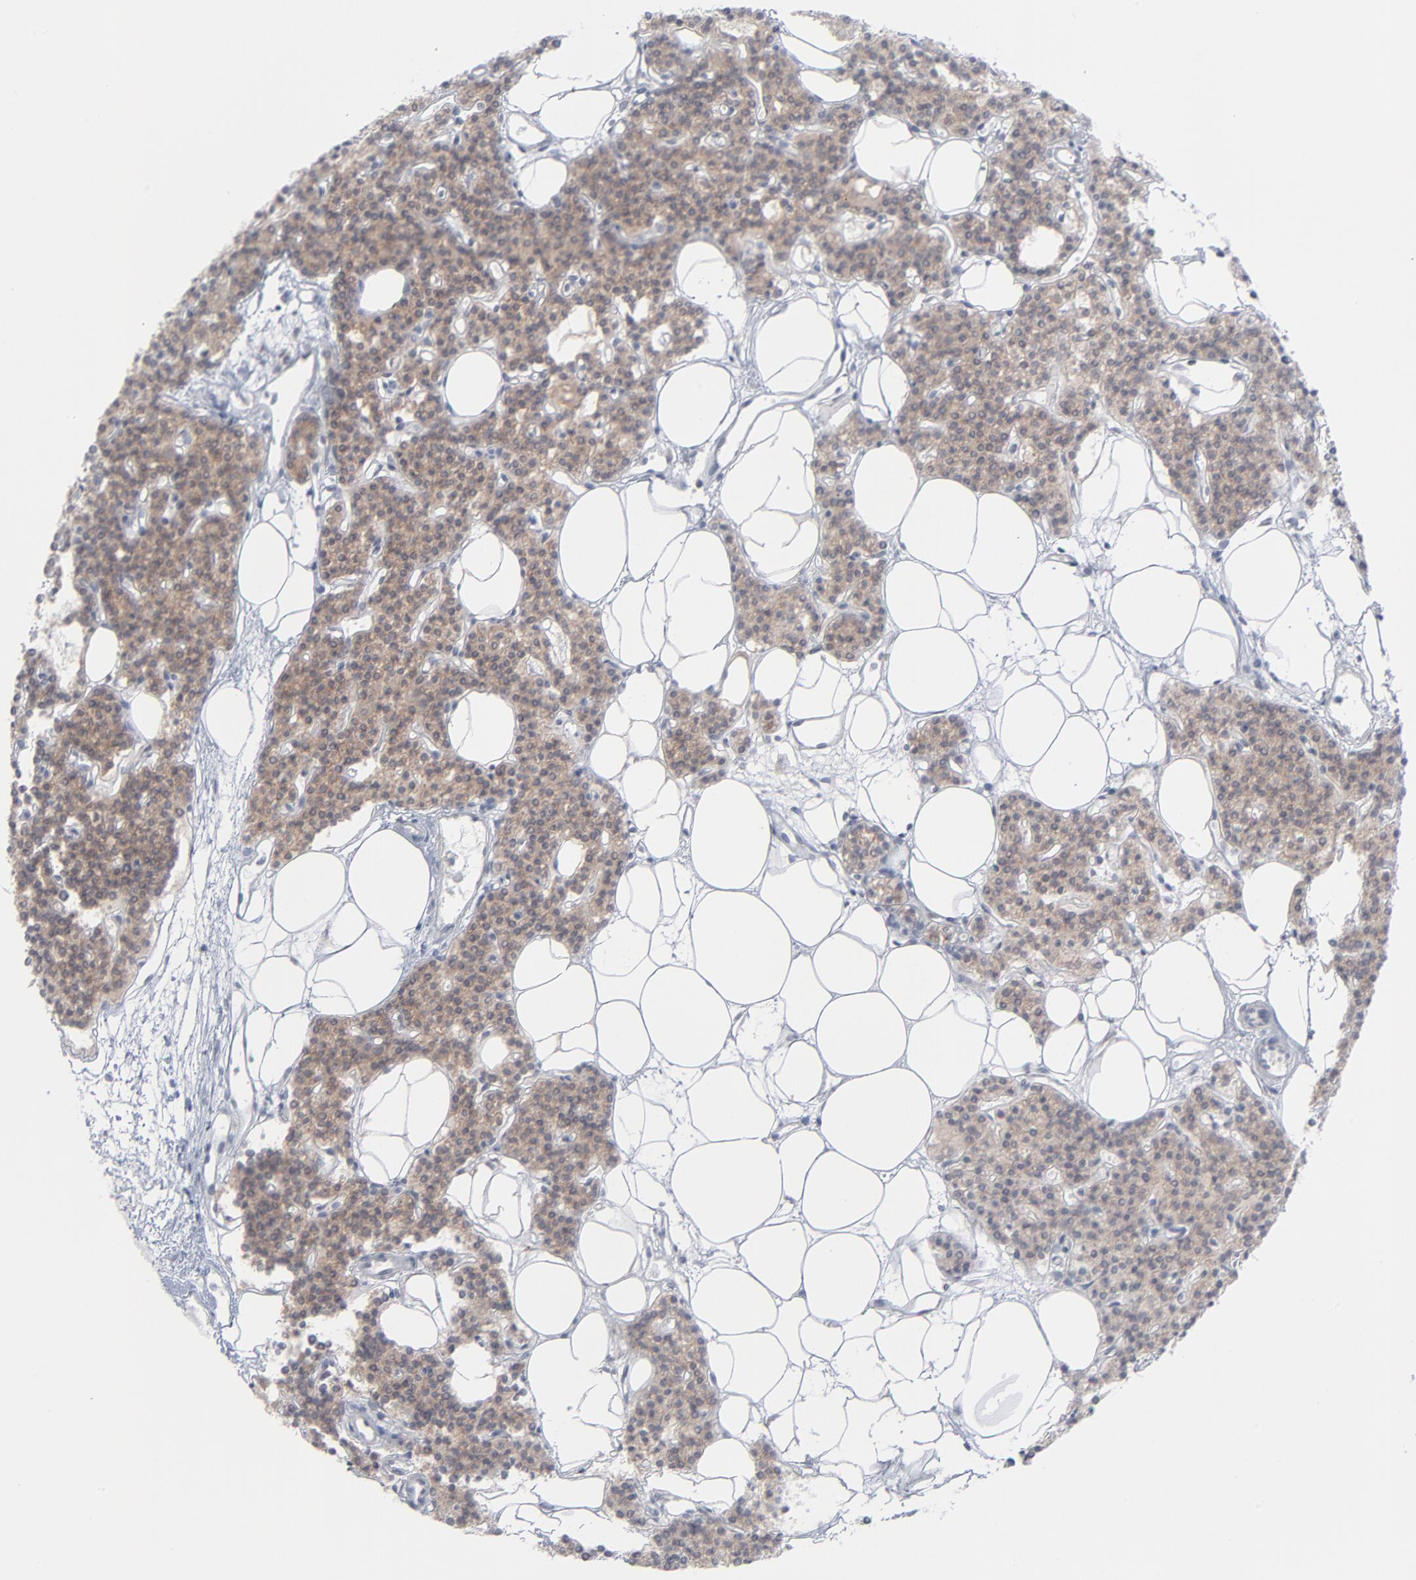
{"staining": {"intensity": "weak", "quantity": ">75%", "location": "cytoplasmic/membranous"}, "tissue": "parathyroid gland", "cell_type": "Glandular cells", "image_type": "normal", "snomed": [{"axis": "morphology", "description": "Normal tissue, NOS"}, {"axis": "topography", "description": "Parathyroid gland"}], "caption": "Immunohistochemistry histopathology image of benign parathyroid gland: parathyroid gland stained using immunohistochemistry shows low levels of weak protein expression localized specifically in the cytoplasmic/membranous of glandular cells, appearing as a cytoplasmic/membranous brown color.", "gene": "KDSR", "patient": {"sex": "male", "age": 24}}